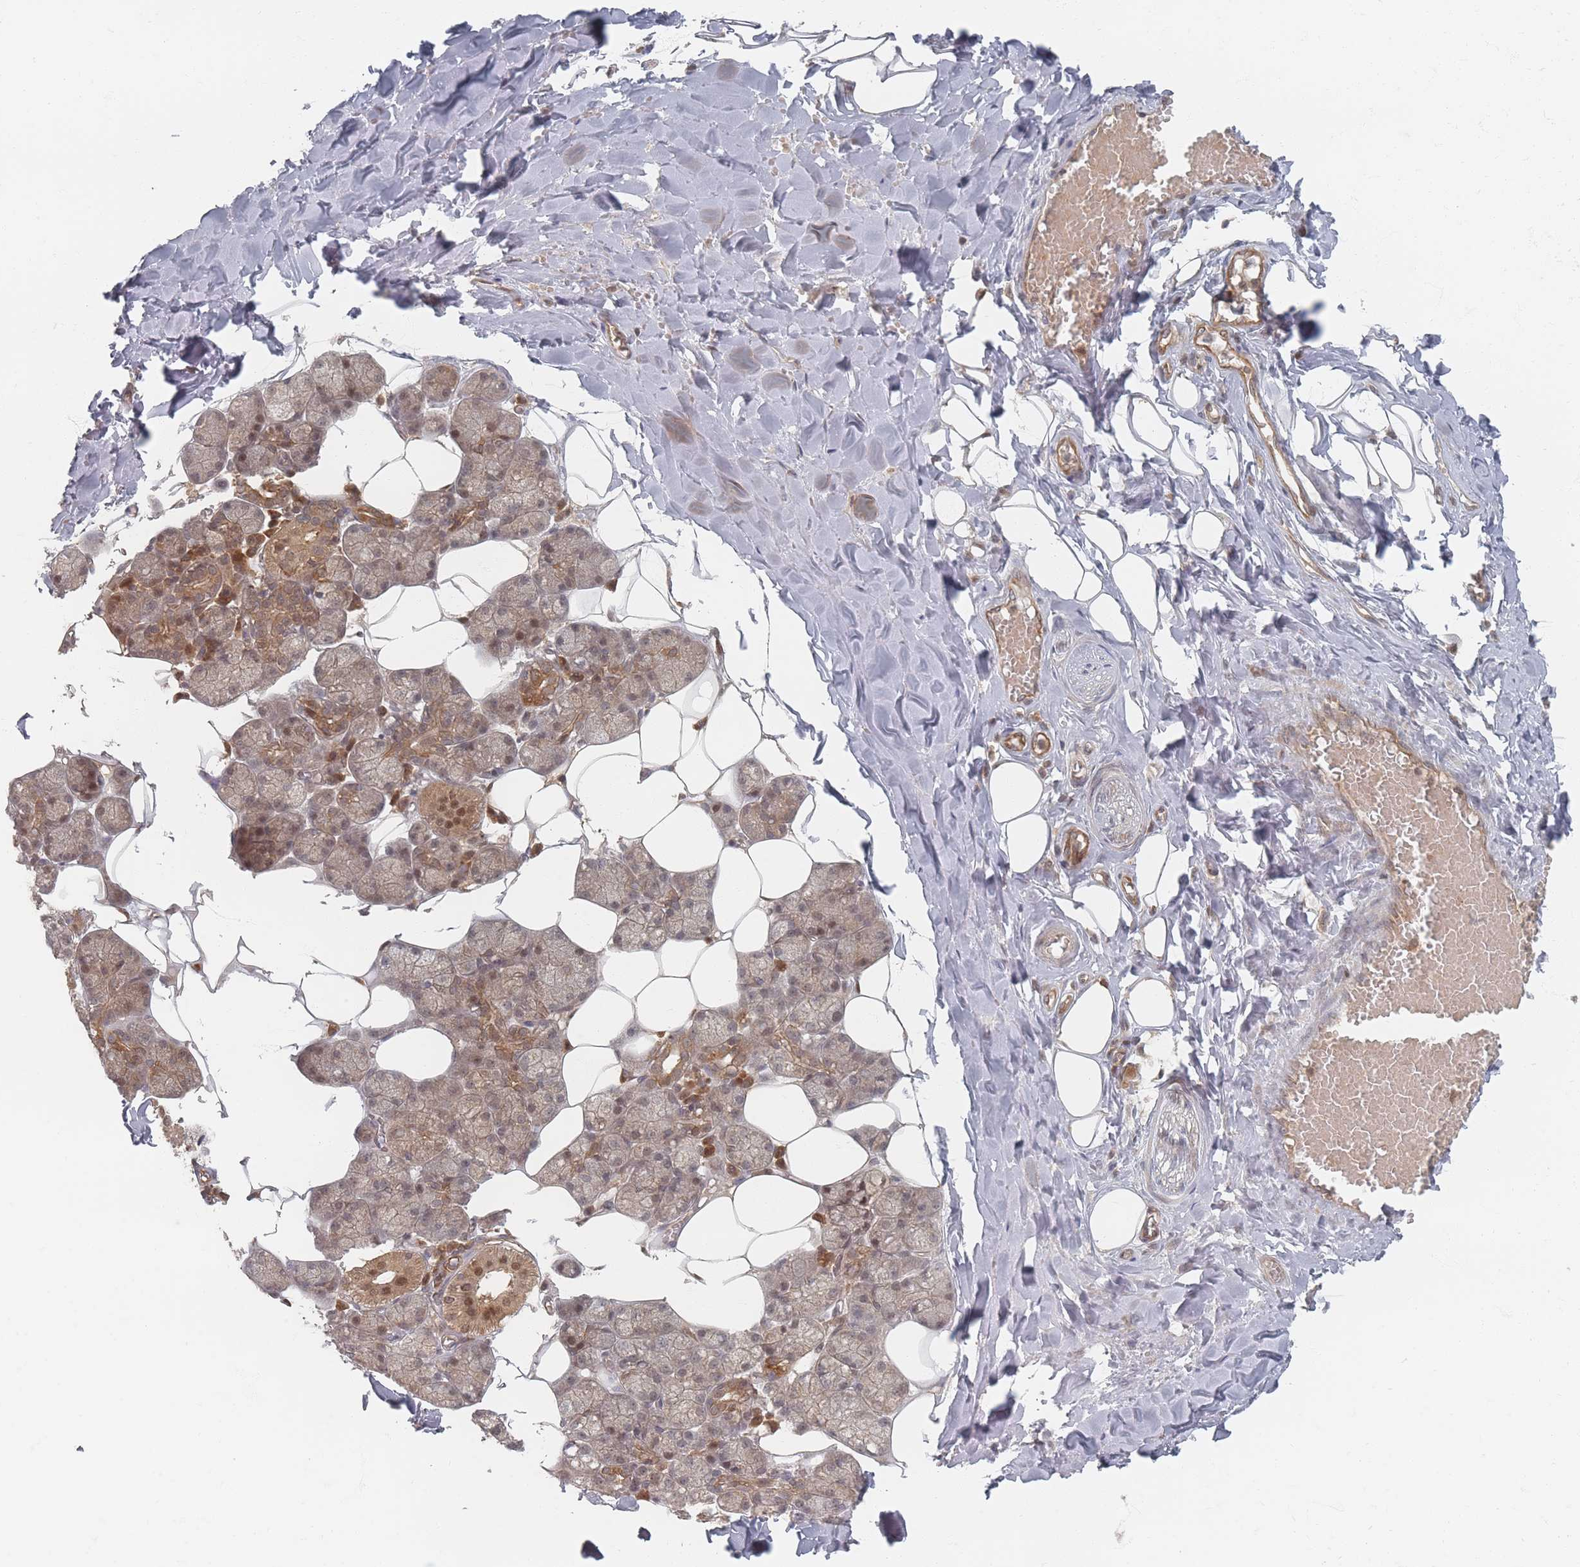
{"staining": {"intensity": "moderate", "quantity": ">75%", "location": "cytoplasmic/membranous,nuclear"}, "tissue": "salivary gland", "cell_type": "Glandular cells", "image_type": "normal", "snomed": [{"axis": "morphology", "description": "Normal tissue, NOS"}, {"axis": "topography", "description": "Salivary gland"}], "caption": "High-power microscopy captured an immunohistochemistry (IHC) image of unremarkable salivary gland, revealing moderate cytoplasmic/membranous,nuclear staining in about >75% of glandular cells. (DAB (3,3'-diaminobenzidine) IHC, brown staining for protein, blue staining for nuclei).", "gene": "PSMD9", "patient": {"sex": "male", "age": 62}}